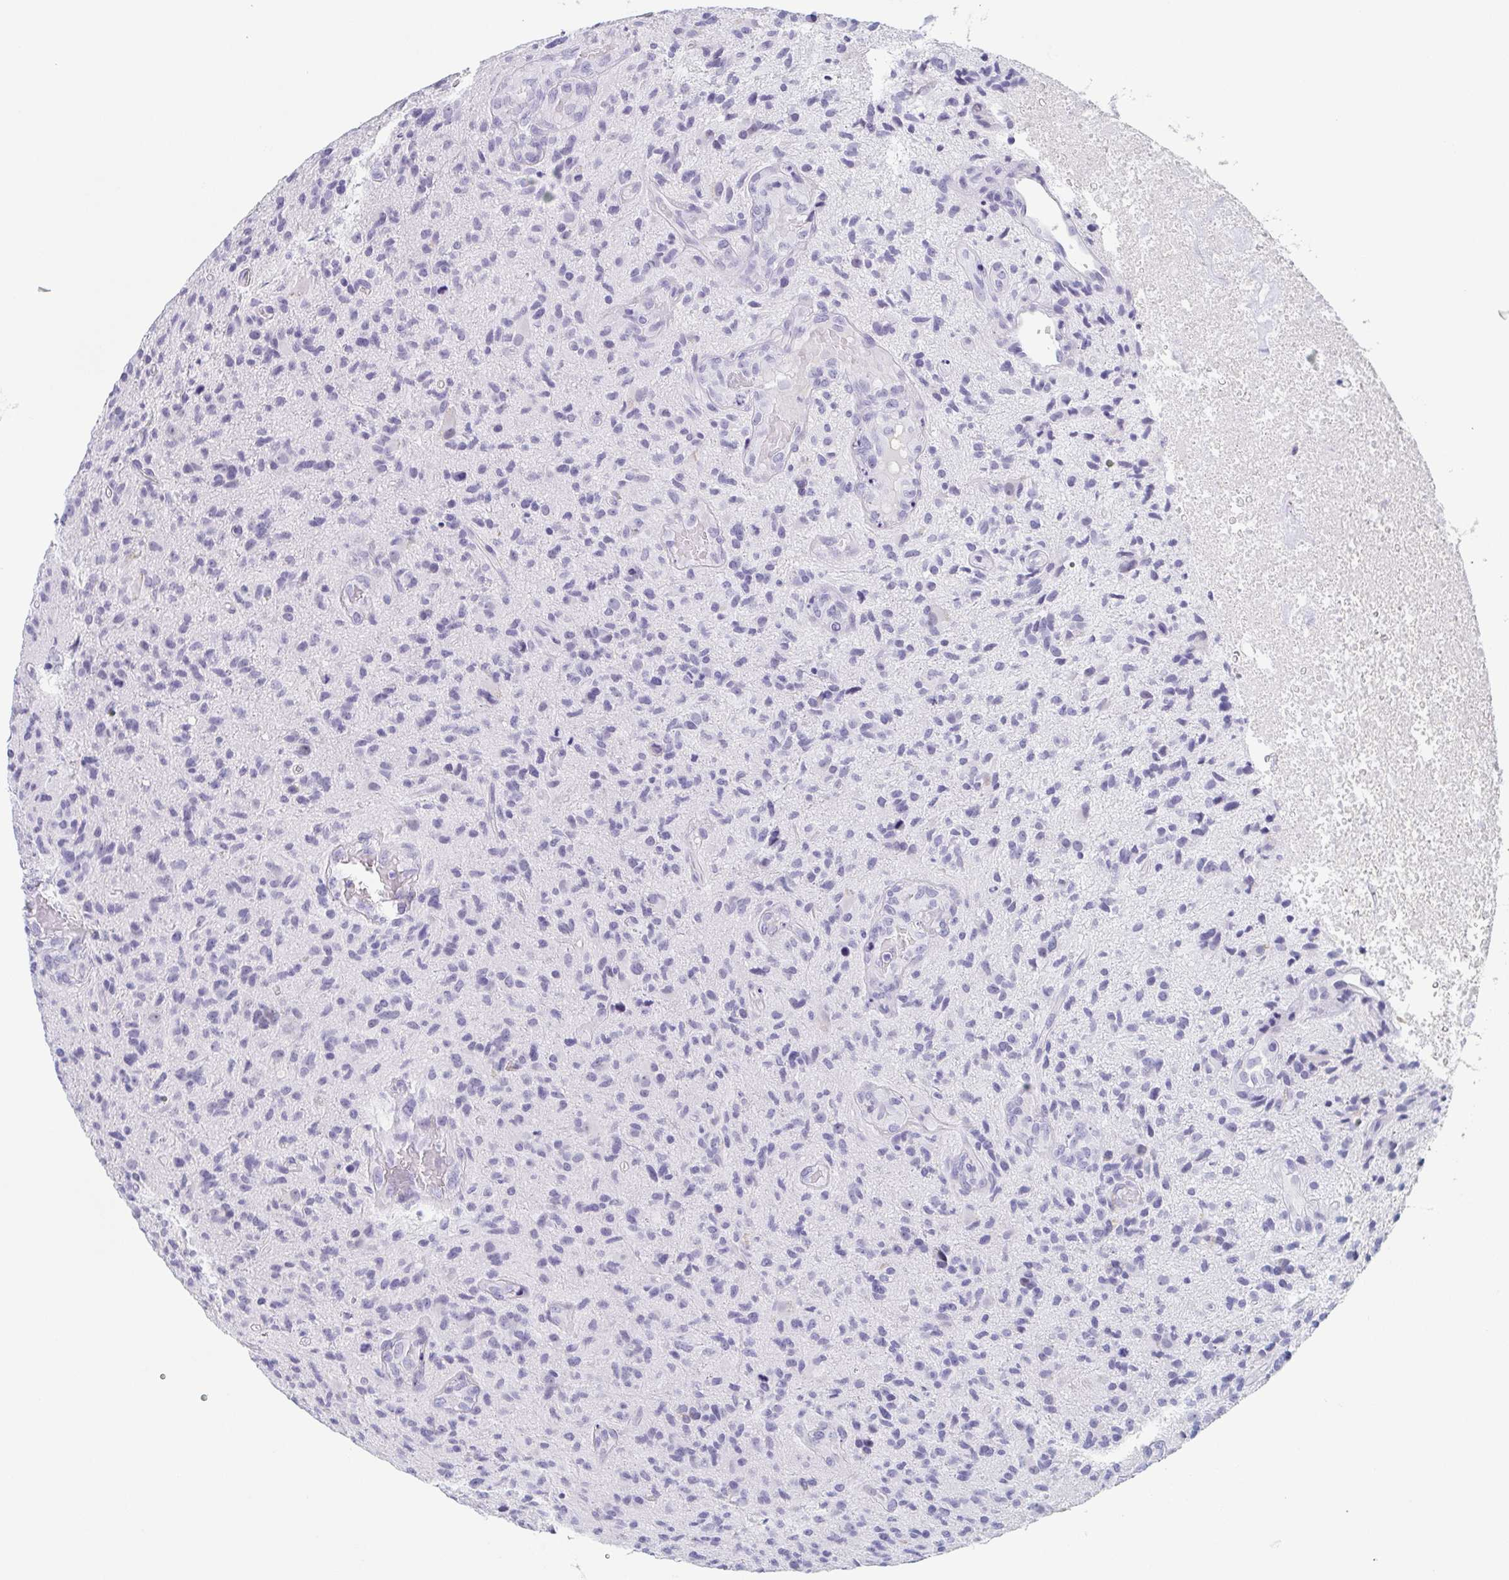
{"staining": {"intensity": "negative", "quantity": "none", "location": "none"}, "tissue": "glioma", "cell_type": "Tumor cells", "image_type": "cancer", "snomed": [{"axis": "morphology", "description": "Glioma, malignant, High grade"}, {"axis": "topography", "description": "Brain"}], "caption": "A micrograph of glioma stained for a protein demonstrates no brown staining in tumor cells.", "gene": "REG4", "patient": {"sex": "male", "age": 55}}